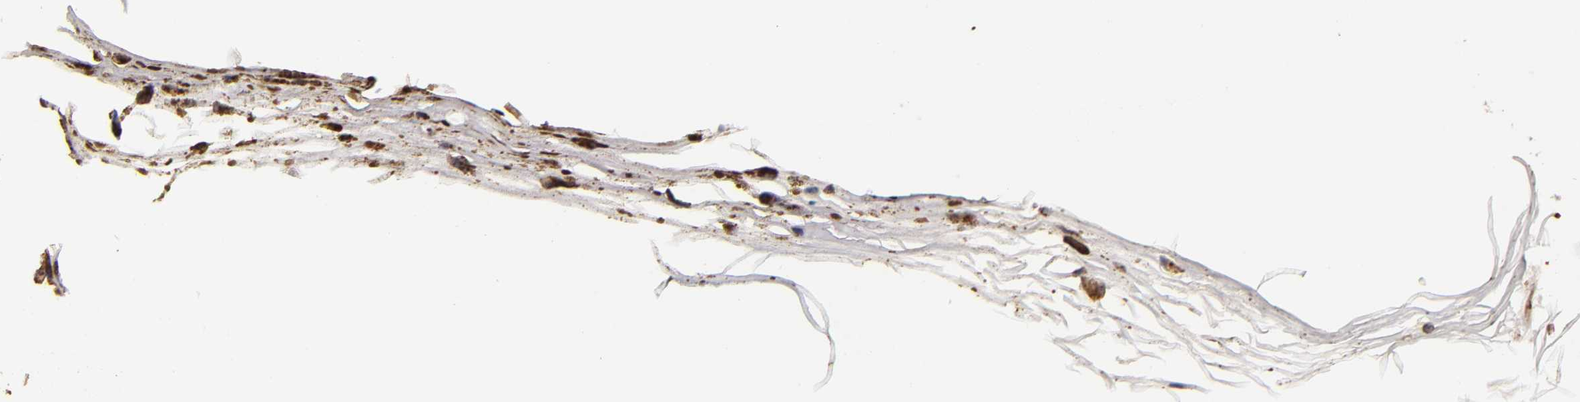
{"staining": {"intensity": "weak", "quantity": ">75%", "location": "cytoplasmic/membranous"}, "tissue": "melanoma", "cell_type": "Tumor cells", "image_type": "cancer", "snomed": [{"axis": "morphology", "description": "Malignant melanoma, NOS"}, {"axis": "topography", "description": "Skin"}], "caption": "High-power microscopy captured an immunohistochemistry photomicrograph of melanoma, revealing weak cytoplasmic/membranous staining in approximately >75% of tumor cells.", "gene": "SLC9A3R1", "patient": {"sex": "female", "age": 72}}